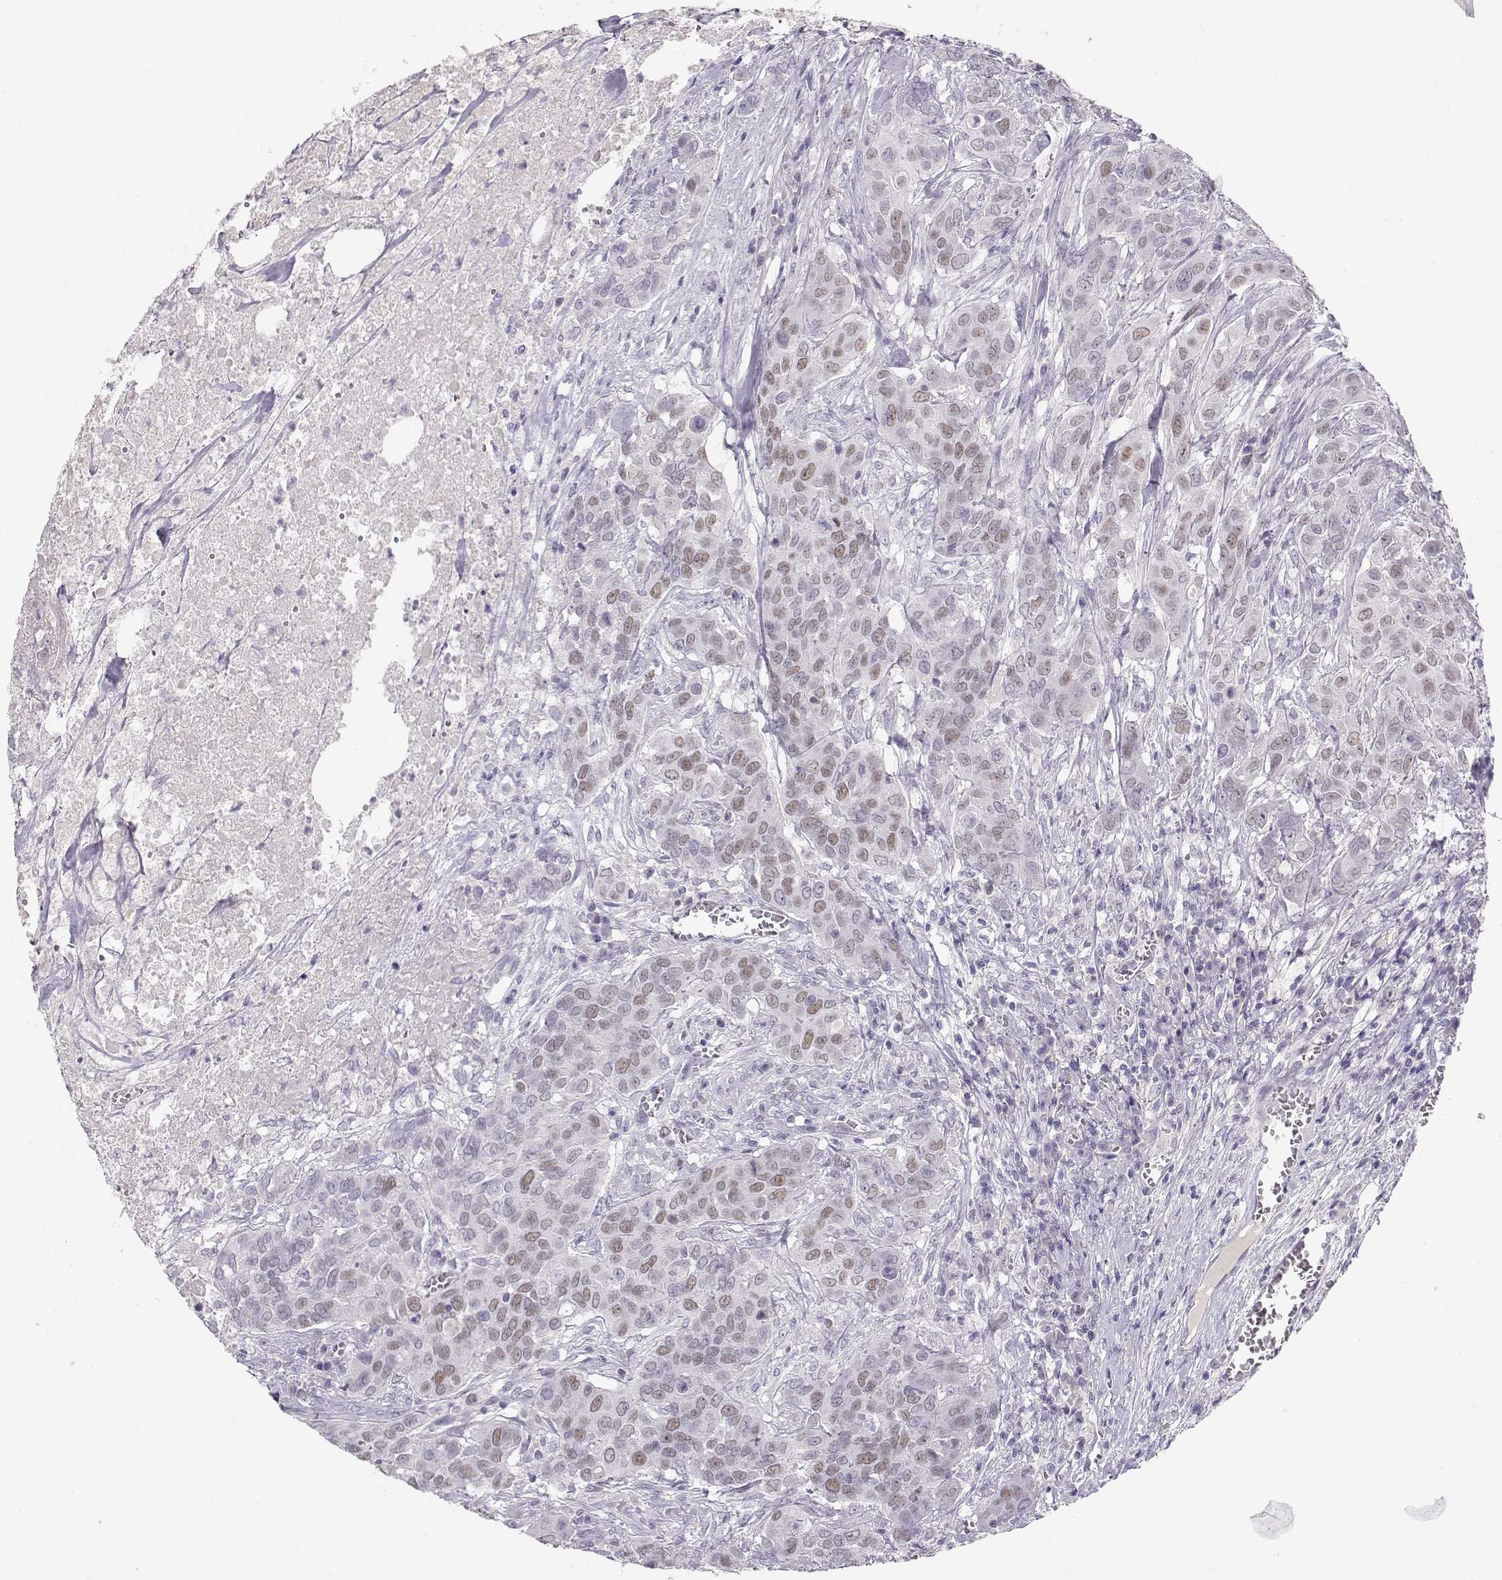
{"staining": {"intensity": "weak", "quantity": "<25%", "location": "nuclear"}, "tissue": "urothelial cancer", "cell_type": "Tumor cells", "image_type": "cancer", "snomed": [{"axis": "morphology", "description": "Urothelial carcinoma, NOS"}, {"axis": "morphology", "description": "Urothelial carcinoma, High grade"}, {"axis": "topography", "description": "Urinary bladder"}], "caption": "A micrograph of urothelial cancer stained for a protein reveals no brown staining in tumor cells. The staining is performed using DAB (3,3'-diaminobenzidine) brown chromogen with nuclei counter-stained in using hematoxylin.", "gene": "OPN5", "patient": {"sex": "male", "age": 63}}